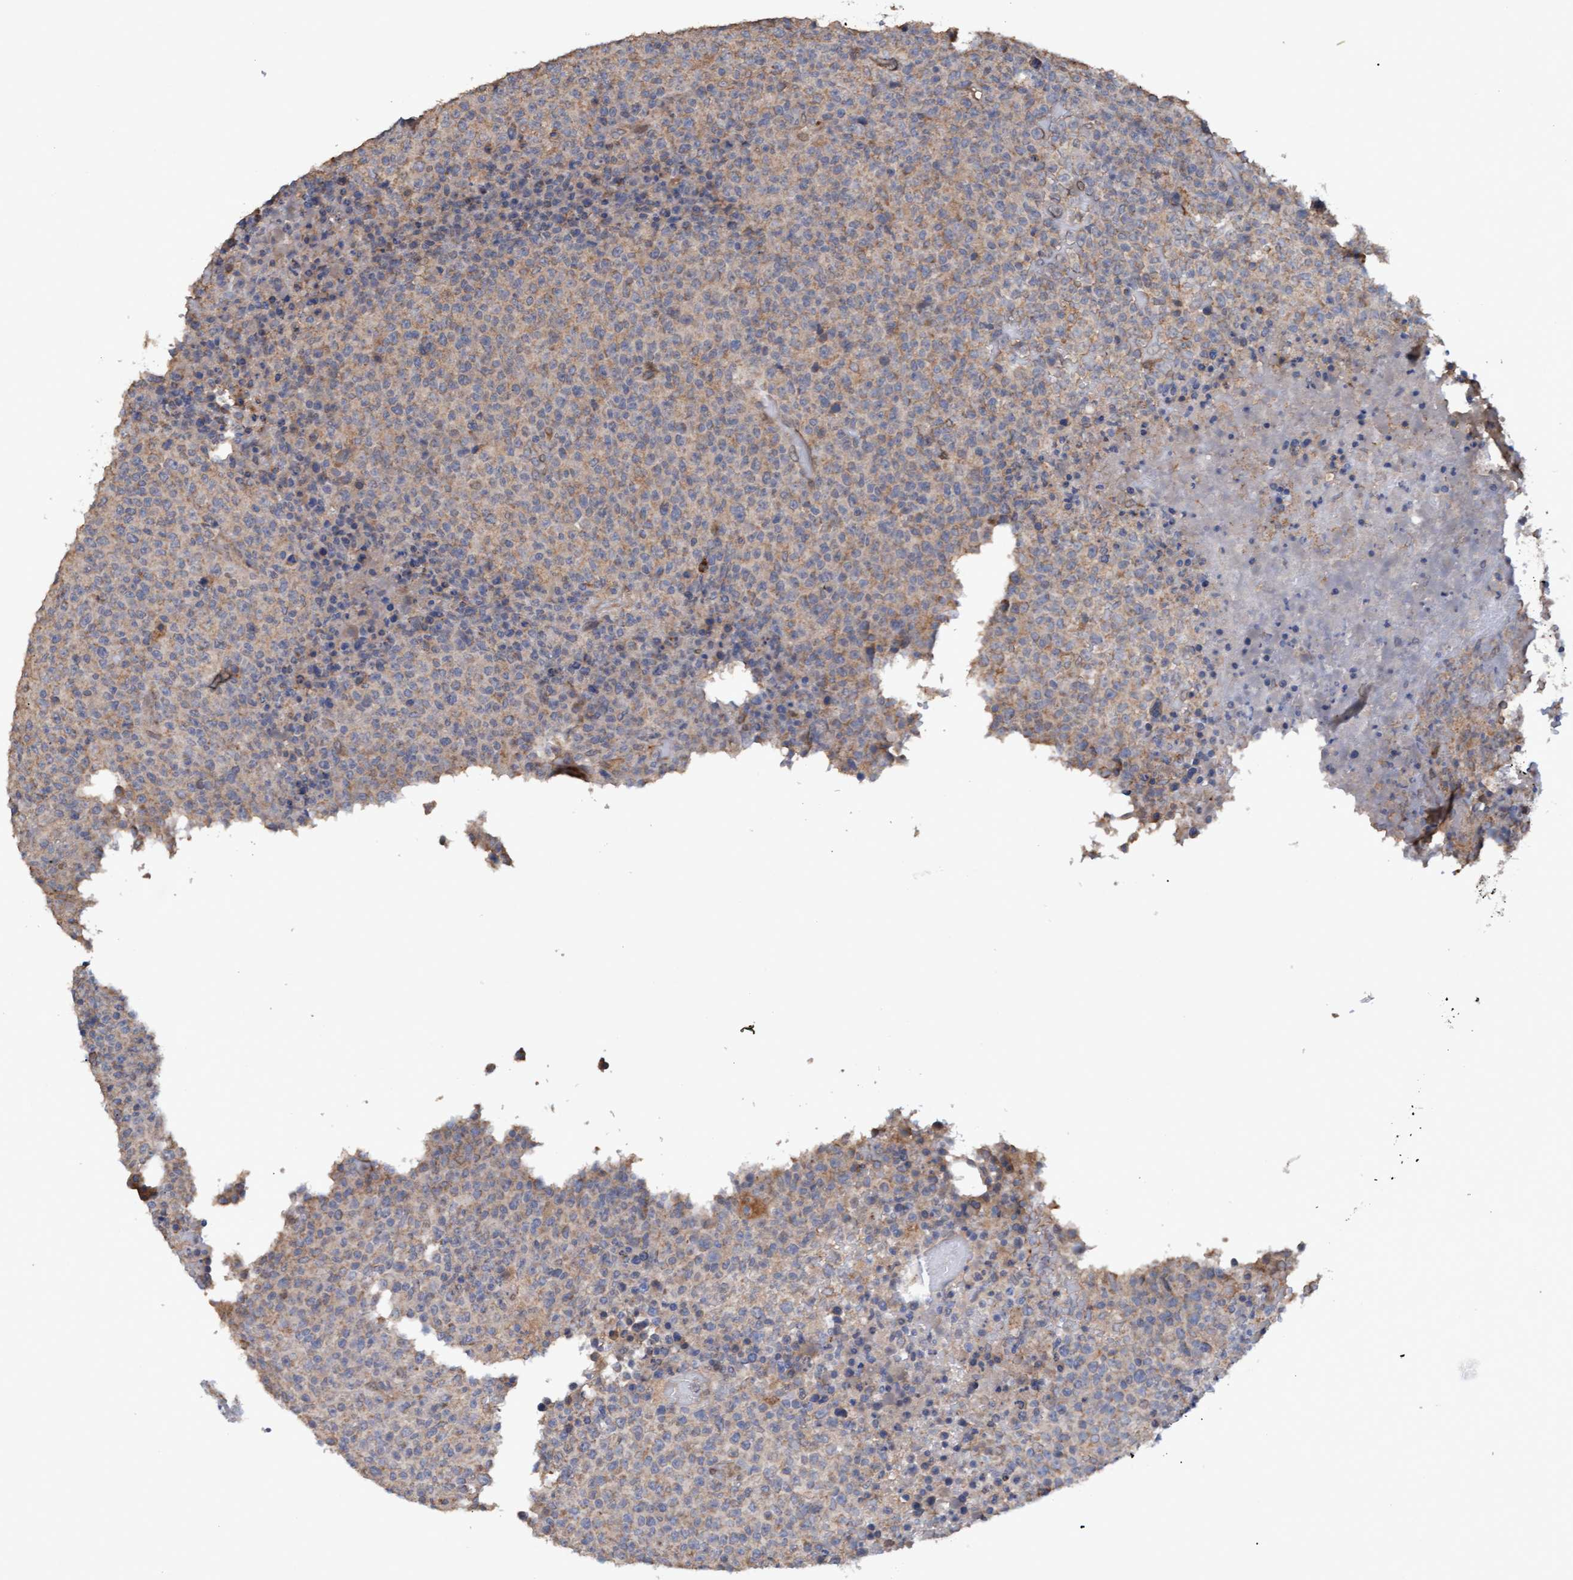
{"staining": {"intensity": "weak", "quantity": "25%-75%", "location": "cytoplasmic/membranous"}, "tissue": "lymphoma", "cell_type": "Tumor cells", "image_type": "cancer", "snomed": [{"axis": "morphology", "description": "Malignant lymphoma, non-Hodgkin's type, High grade"}, {"axis": "topography", "description": "Lymph node"}], "caption": "Malignant lymphoma, non-Hodgkin's type (high-grade) stained with a protein marker shows weak staining in tumor cells.", "gene": "MGLL", "patient": {"sex": "male", "age": 13}}